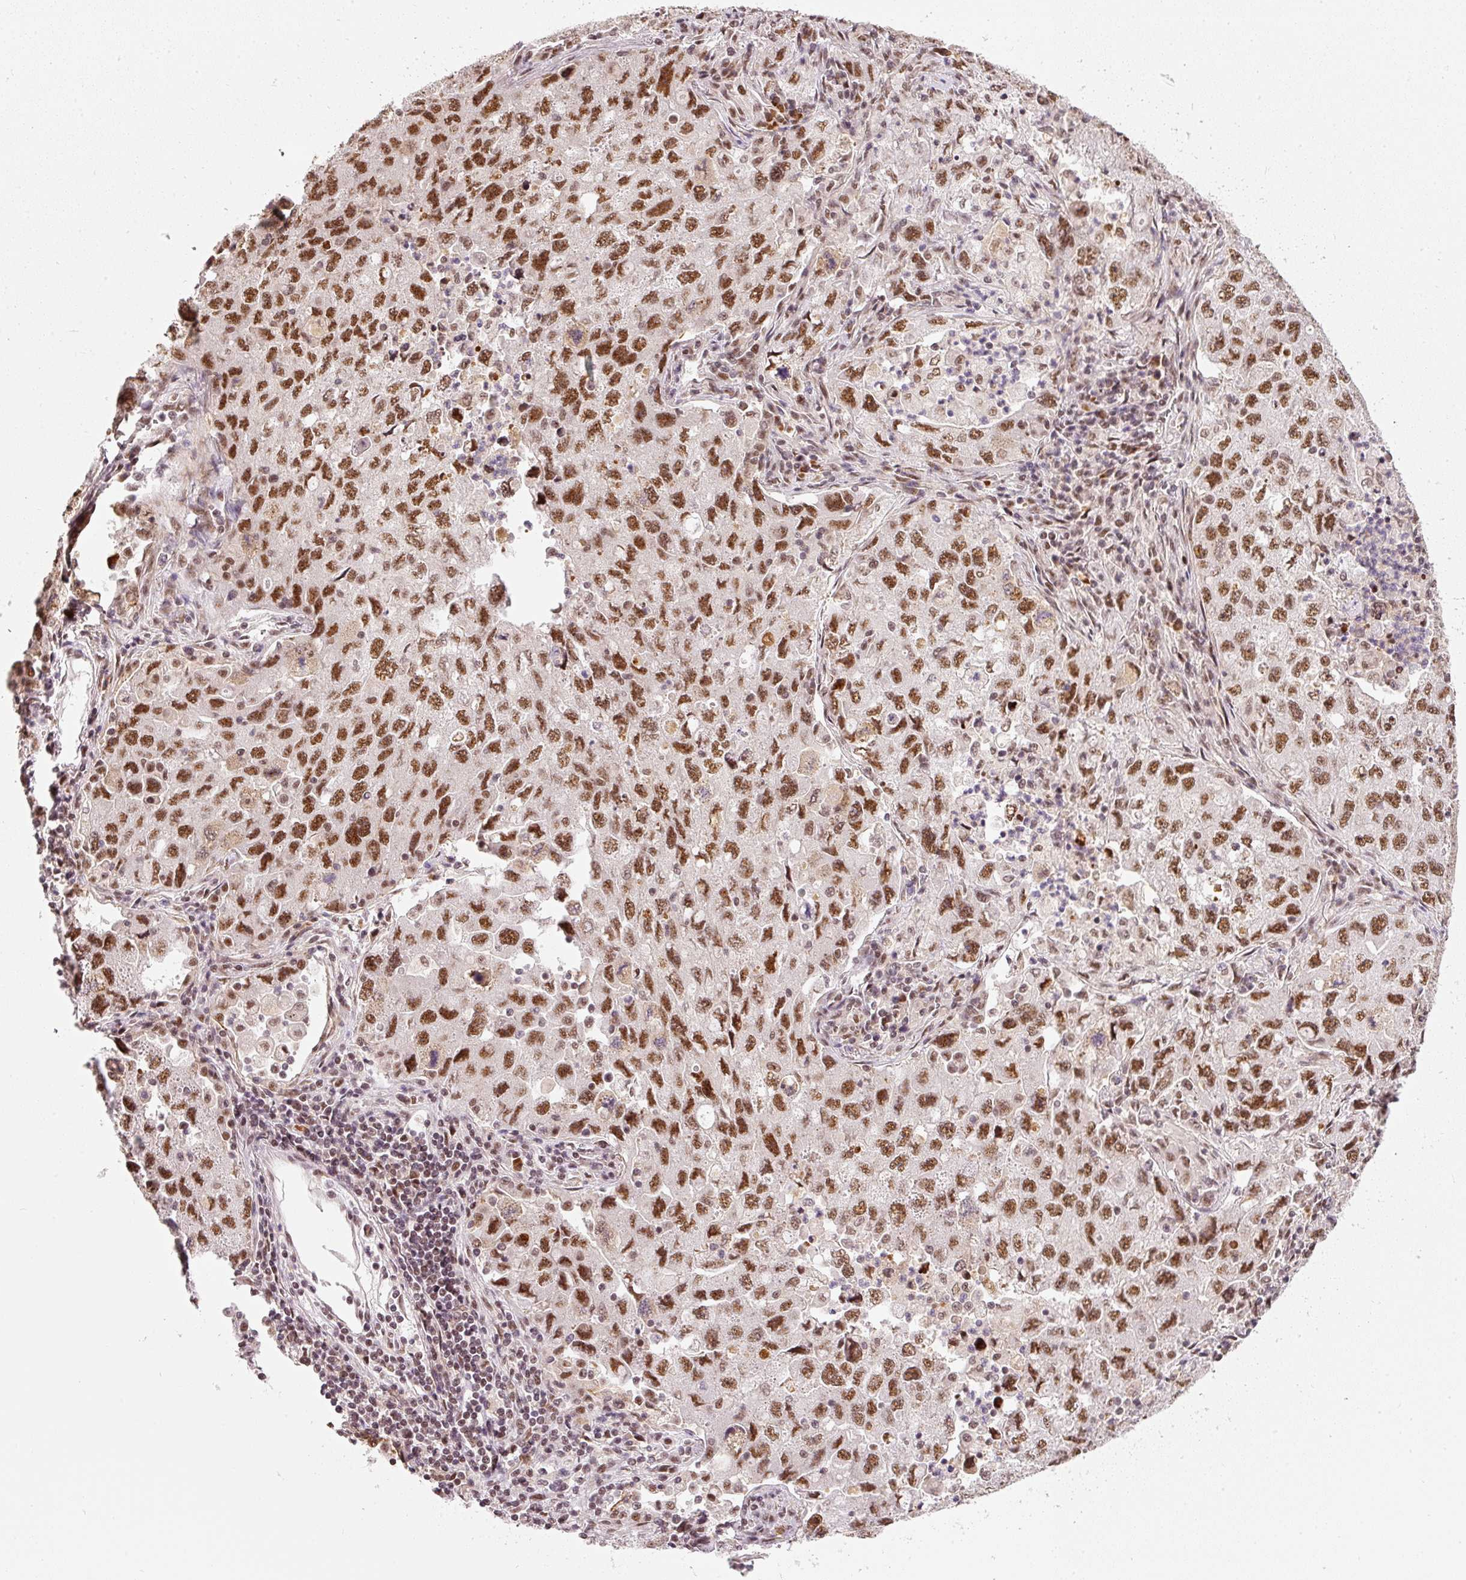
{"staining": {"intensity": "moderate", "quantity": ">75%", "location": "nuclear"}, "tissue": "lung cancer", "cell_type": "Tumor cells", "image_type": "cancer", "snomed": [{"axis": "morphology", "description": "Adenocarcinoma, NOS"}, {"axis": "topography", "description": "Lung"}], "caption": "The photomicrograph reveals a brown stain indicating the presence of a protein in the nuclear of tumor cells in lung cancer. (IHC, brightfield microscopy, high magnification).", "gene": "THOC6", "patient": {"sex": "female", "age": 57}}